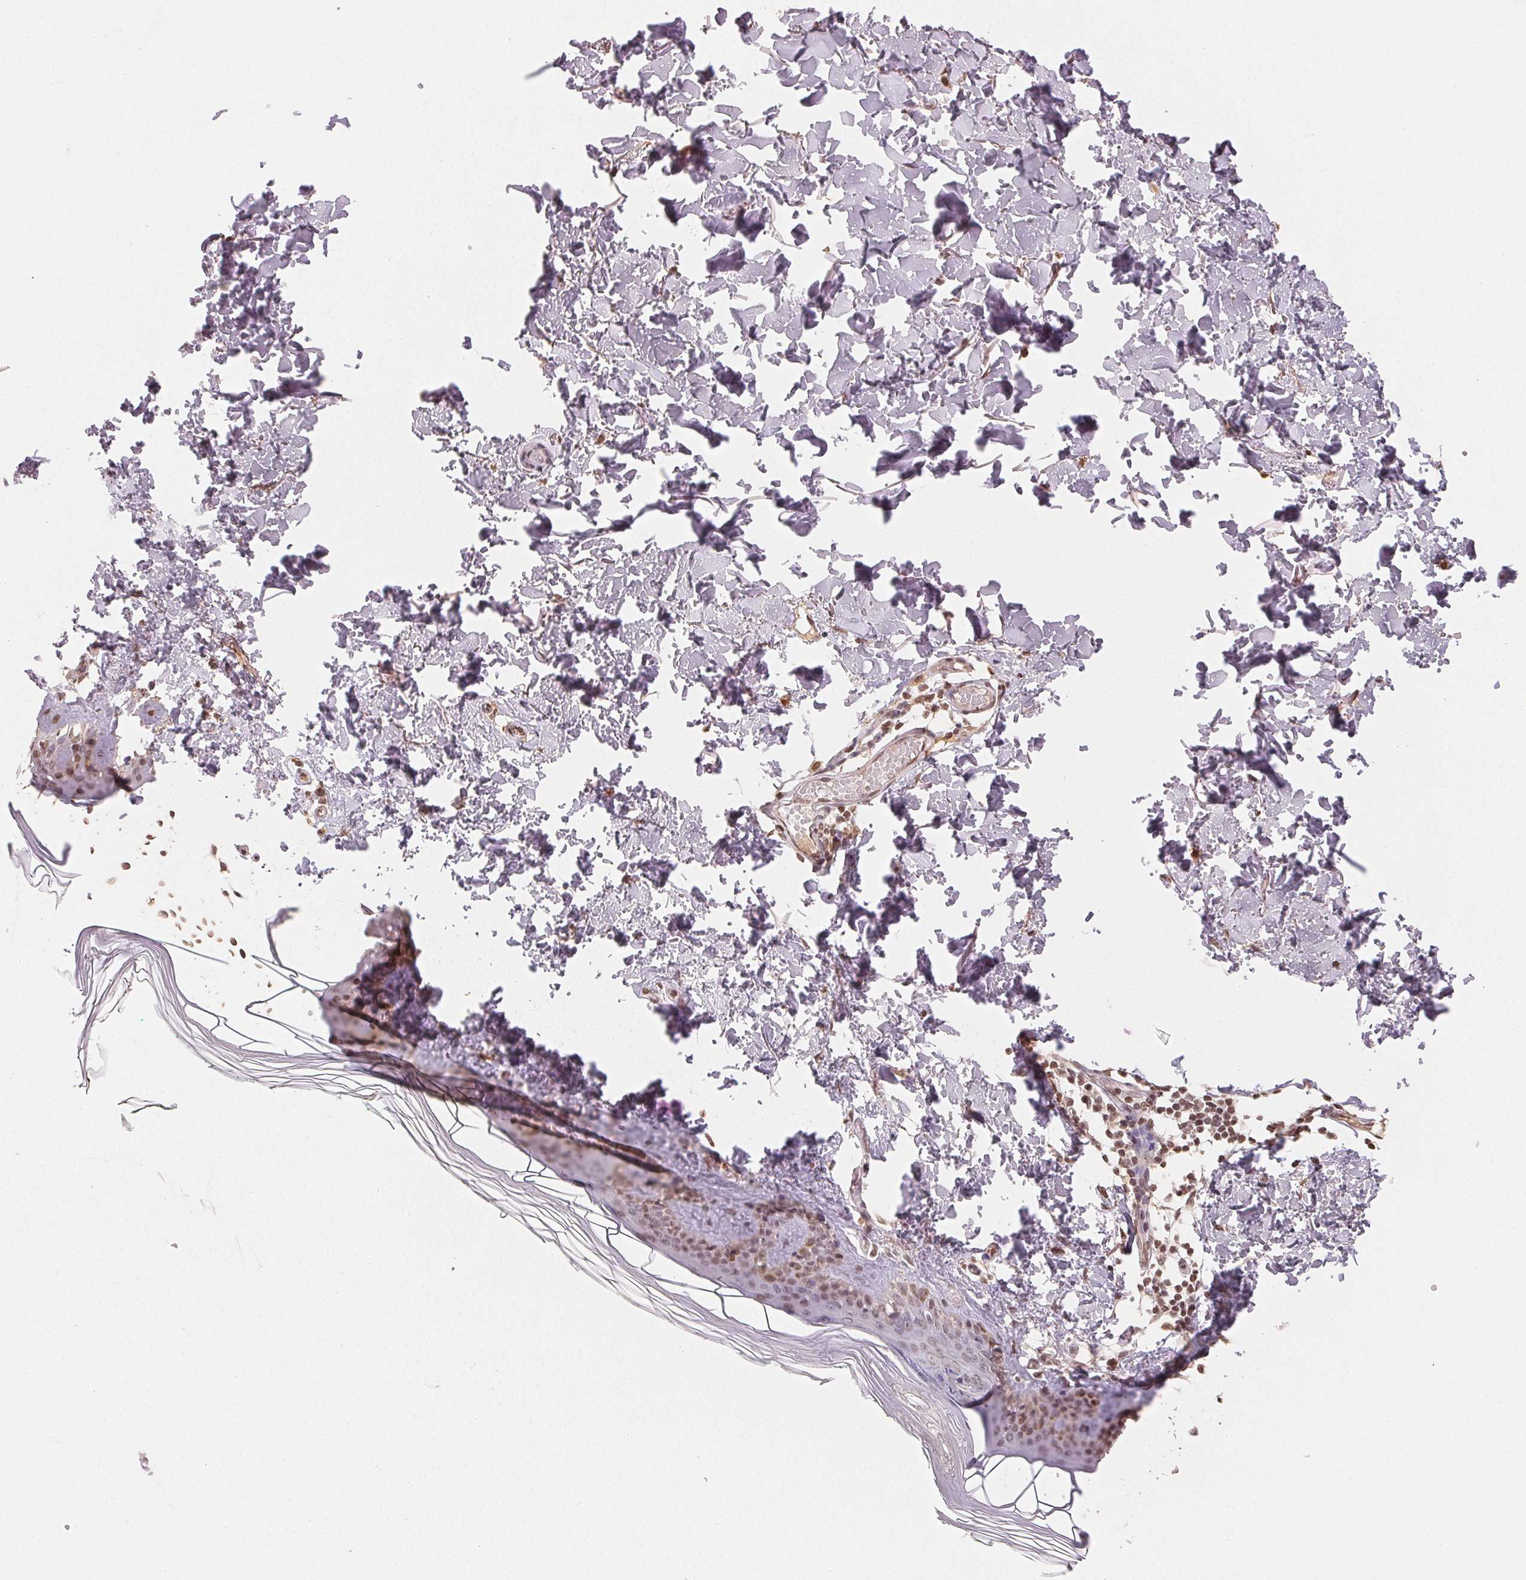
{"staining": {"intensity": "weak", "quantity": "25%-75%", "location": "cytoplasmic/membranous,nuclear"}, "tissue": "skin", "cell_type": "Fibroblasts", "image_type": "normal", "snomed": [{"axis": "morphology", "description": "Normal tissue, NOS"}, {"axis": "topography", "description": "Skin"}, {"axis": "topography", "description": "Peripheral nerve tissue"}], "caption": "Protein expression analysis of normal skin reveals weak cytoplasmic/membranous,nuclear positivity in about 25%-75% of fibroblasts.", "gene": "TBP", "patient": {"sex": "female", "age": 45}}